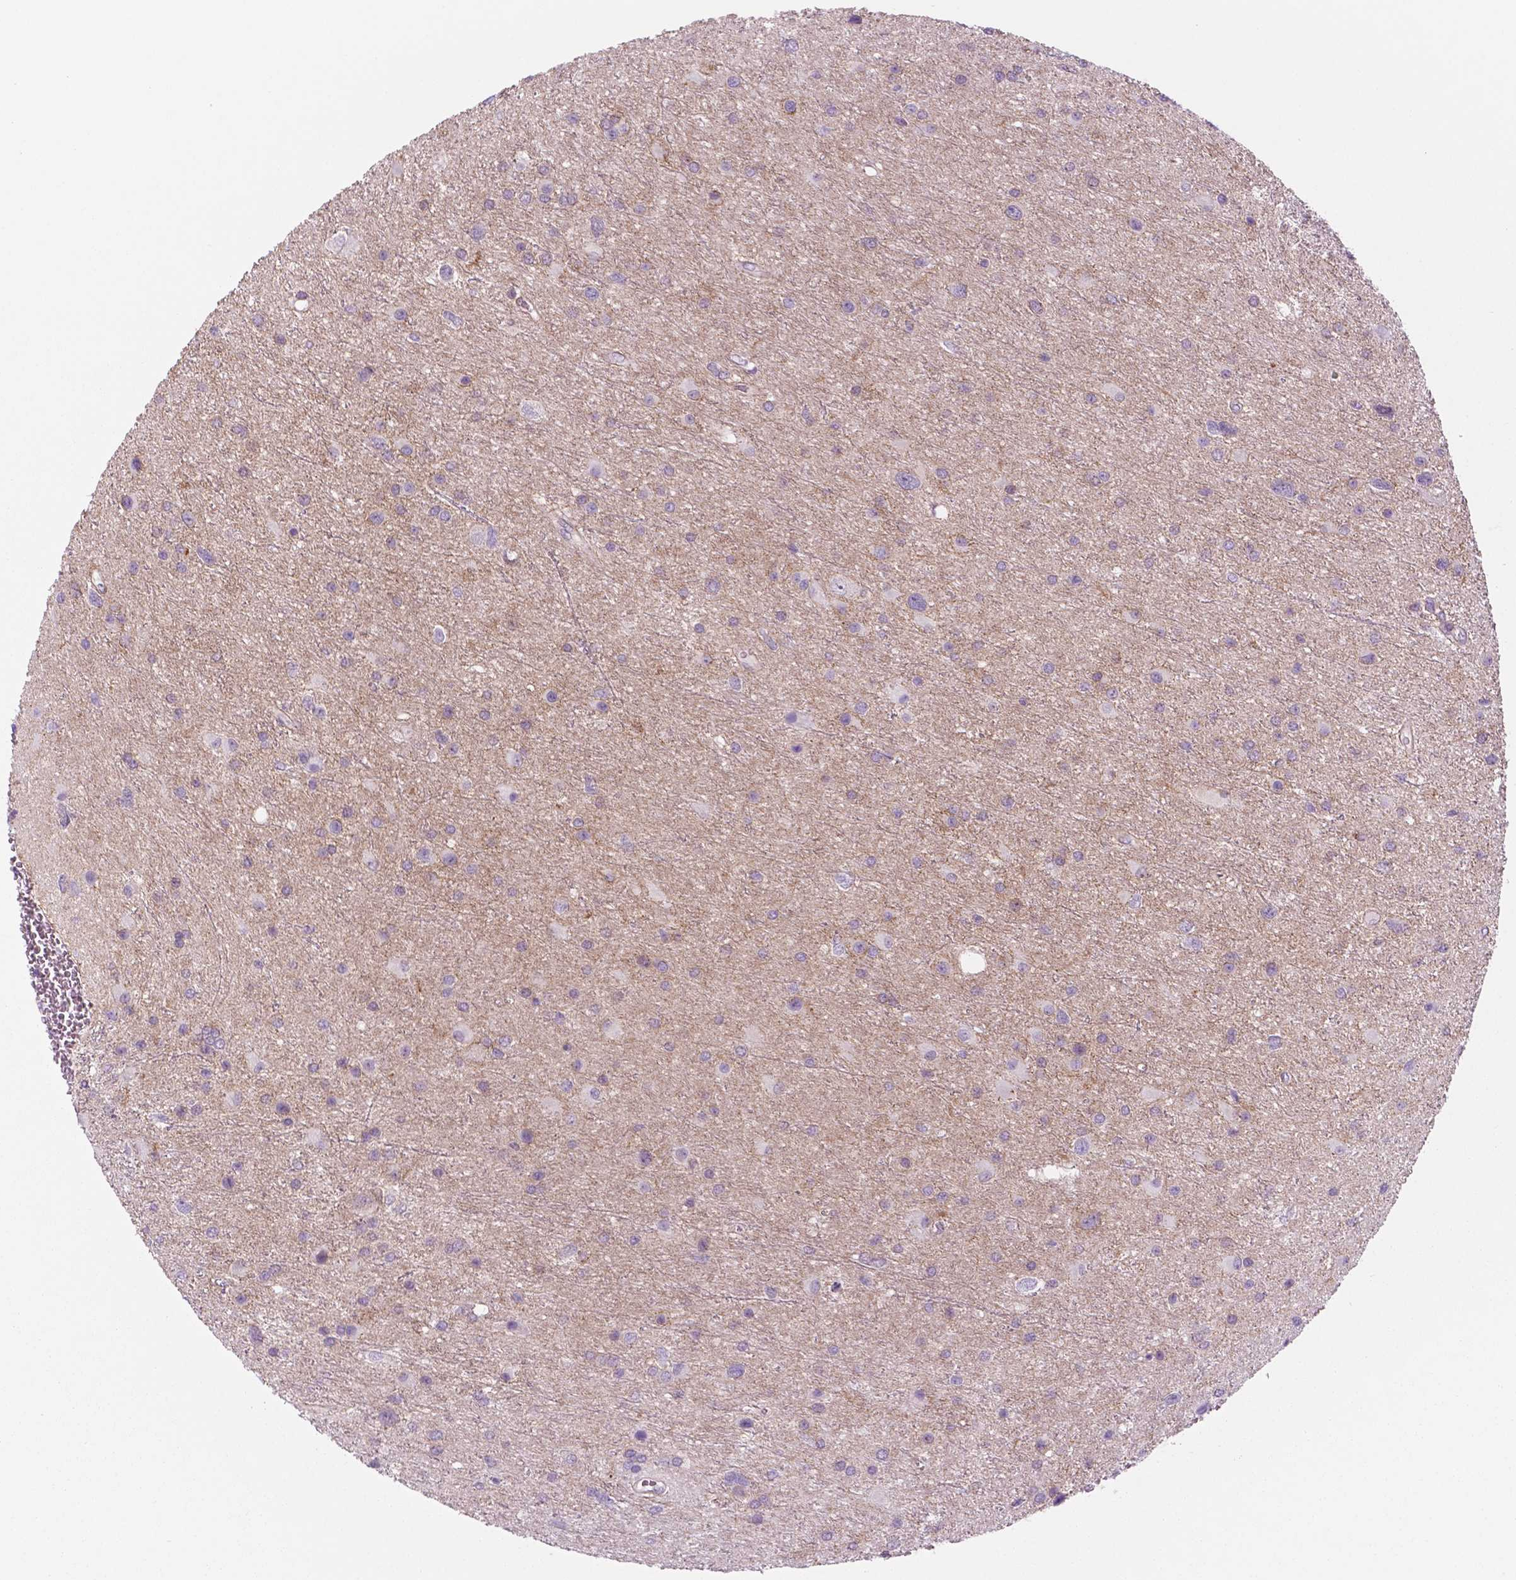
{"staining": {"intensity": "negative", "quantity": "none", "location": "none"}, "tissue": "glioma", "cell_type": "Tumor cells", "image_type": "cancer", "snomed": [{"axis": "morphology", "description": "Glioma, malignant, Low grade"}, {"axis": "topography", "description": "Brain"}], "caption": "Immunohistochemistry (IHC) of human malignant glioma (low-grade) displays no expression in tumor cells.", "gene": "RND3", "patient": {"sex": "female", "age": 32}}